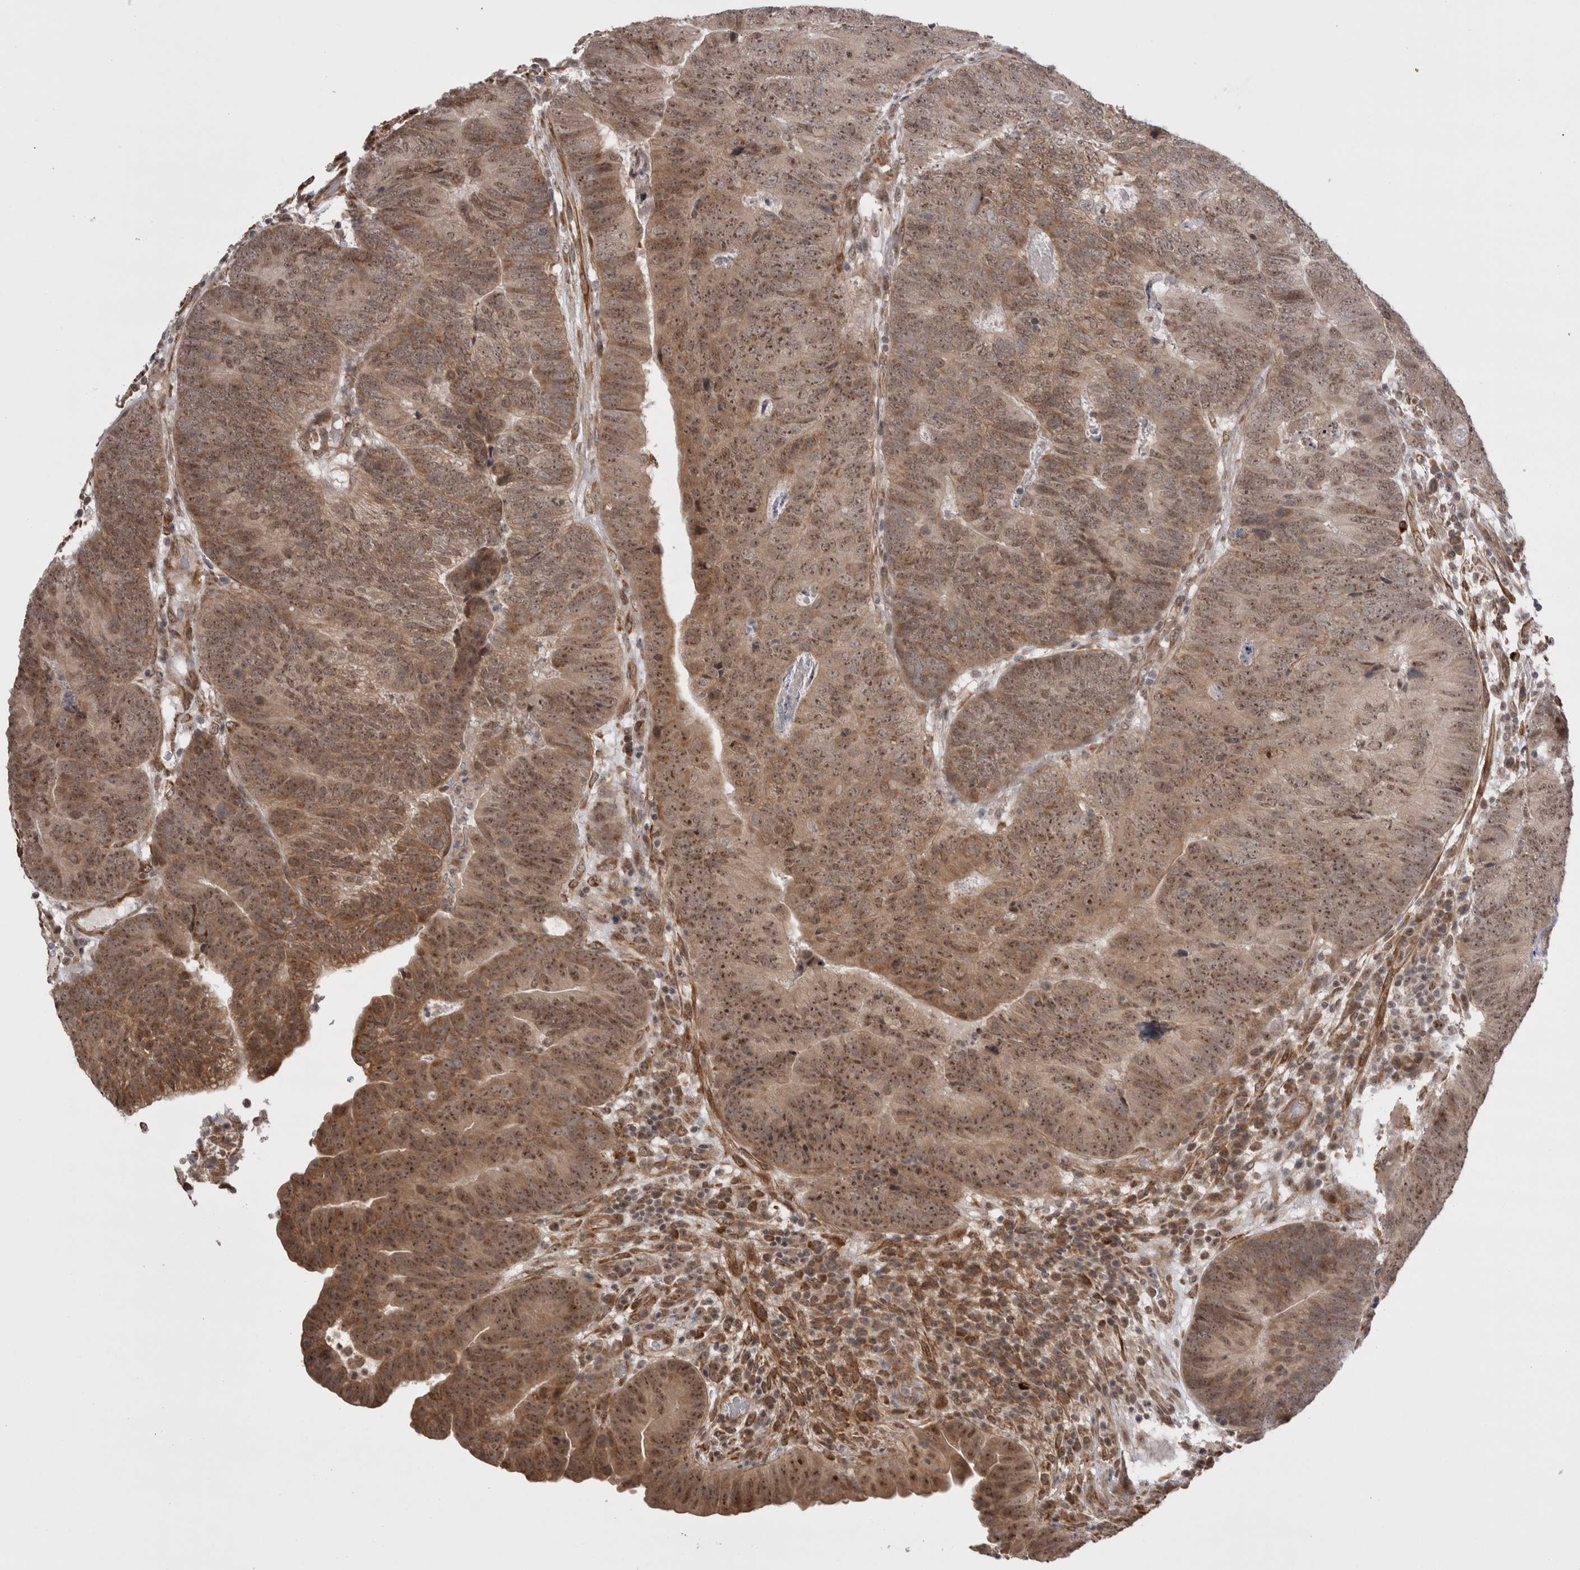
{"staining": {"intensity": "moderate", "quantity": ">75%", "location": "cytoplasmic/membranous,nuclear"}, "tissue": "colorectal cancer", "cell_type": "Tumor cells", "image_type": "cancer", "snomed": [{"axis": "morphology", "description": "Adenocarcinoma, NOS"}, {"axis": "topography", "description": "Colon"}], "caption": "This photomicrograph displays colorectal adenocarcinoma stained with immunohistochemistry (IHC) to label a protein in brown. The cytoplasmic/membranous and nuclear of tumor cells show moderate positivity for the protein. Nuclei are counter-stained blue.", "gene": "EXOSC4", "patient": {"sex": "female", "age": 67}}